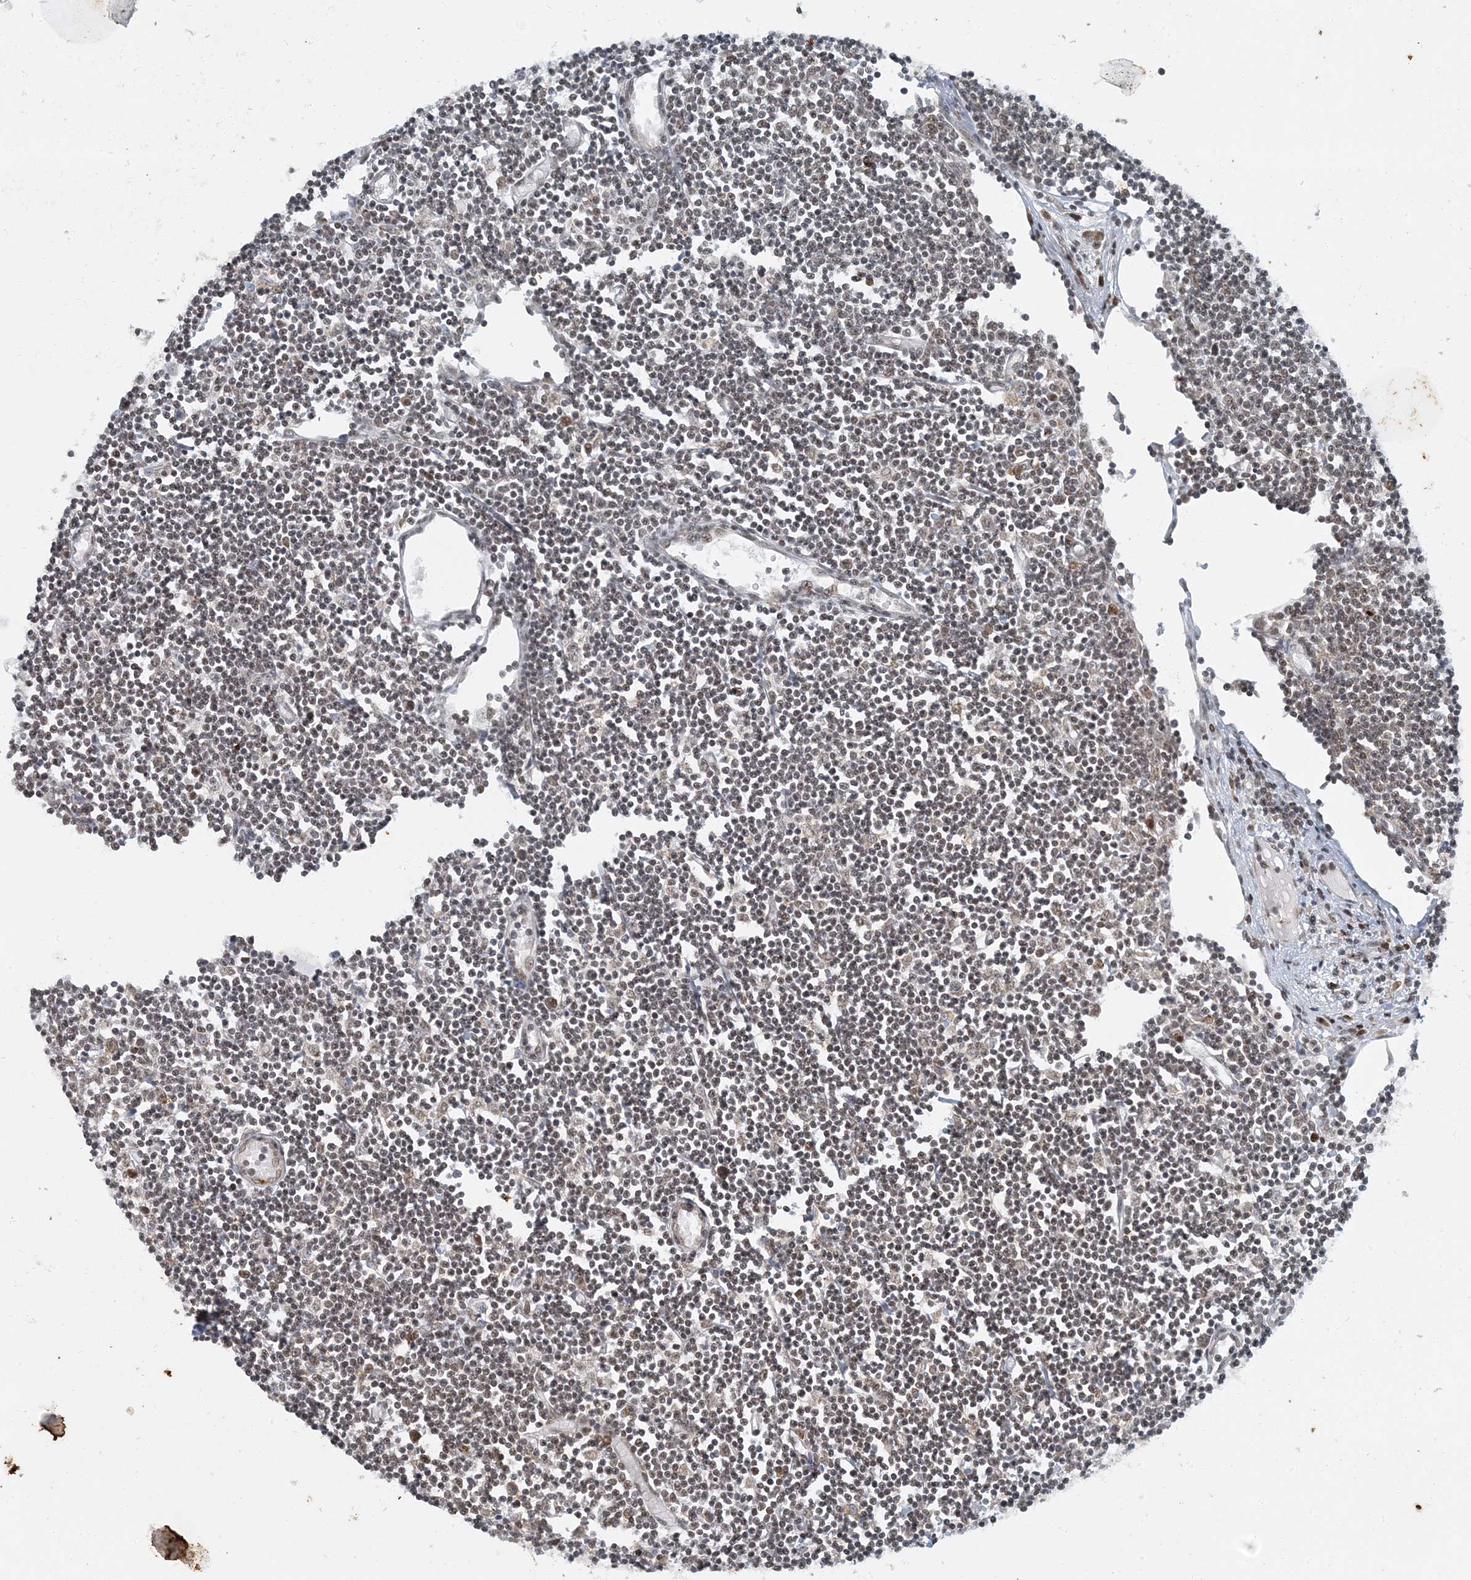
{"staining": {"intensity": "moderate", "quantity": "<25%", "location": "cytoplasmic/membranous"}, "tissue": "lymph node", "cell_type": "Non-germinal center cells", "image_type": "normal", "snomed": [{"axis": "morphology", "description": "Normal tissue, NOS"}, {"axis": "topography", "description": "Lymph node"}], "caption": "Human lymph node stained for a protein (brown) exhibits moderate cytoplasmic/membranous positive positivity in about <25% of non-germinal center cells.", "gene": "AK9", "patient": {"sex": "female", "age": 11}}